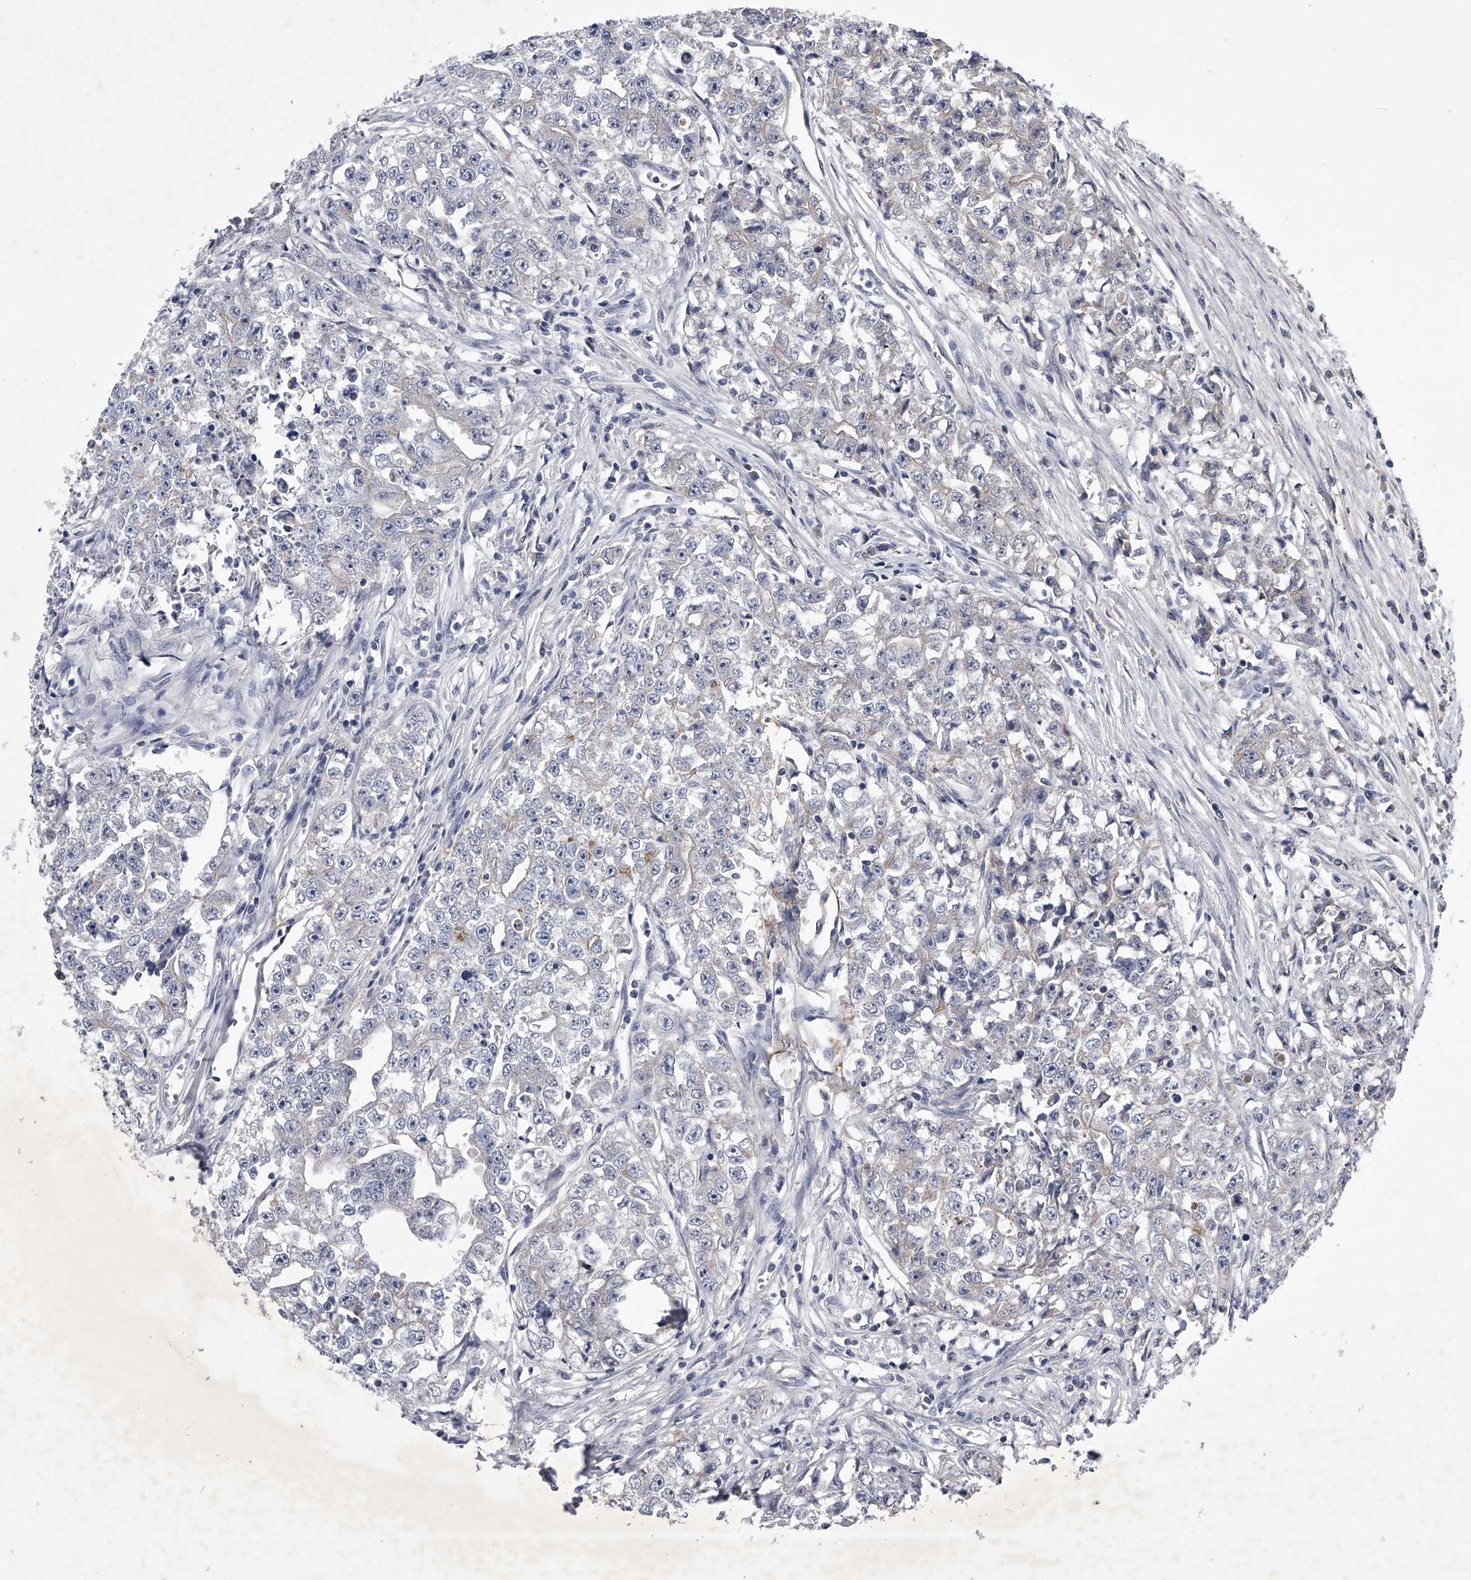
{"staining": {"intensity": "negative", "quantity": "none", "location": "none"}, "tissue": "testis cancer", "cell_type": "Tumor cells", "image_type": "cancer", "snomed": [{"axis": "morphology", "description": "Seminoma, NOS"}, {"axis": "morphology", "description": "Carcinoma, Embryonal, NOS"}, {"axis": "topography", "description": "Testis"}], "caption": "The immunohistochemistry histopathology image has no significant positivity in tumor cells of testis cancer tissue.", "gene": "ZNF76", "patient": {"sex": "male", "age": 43}}